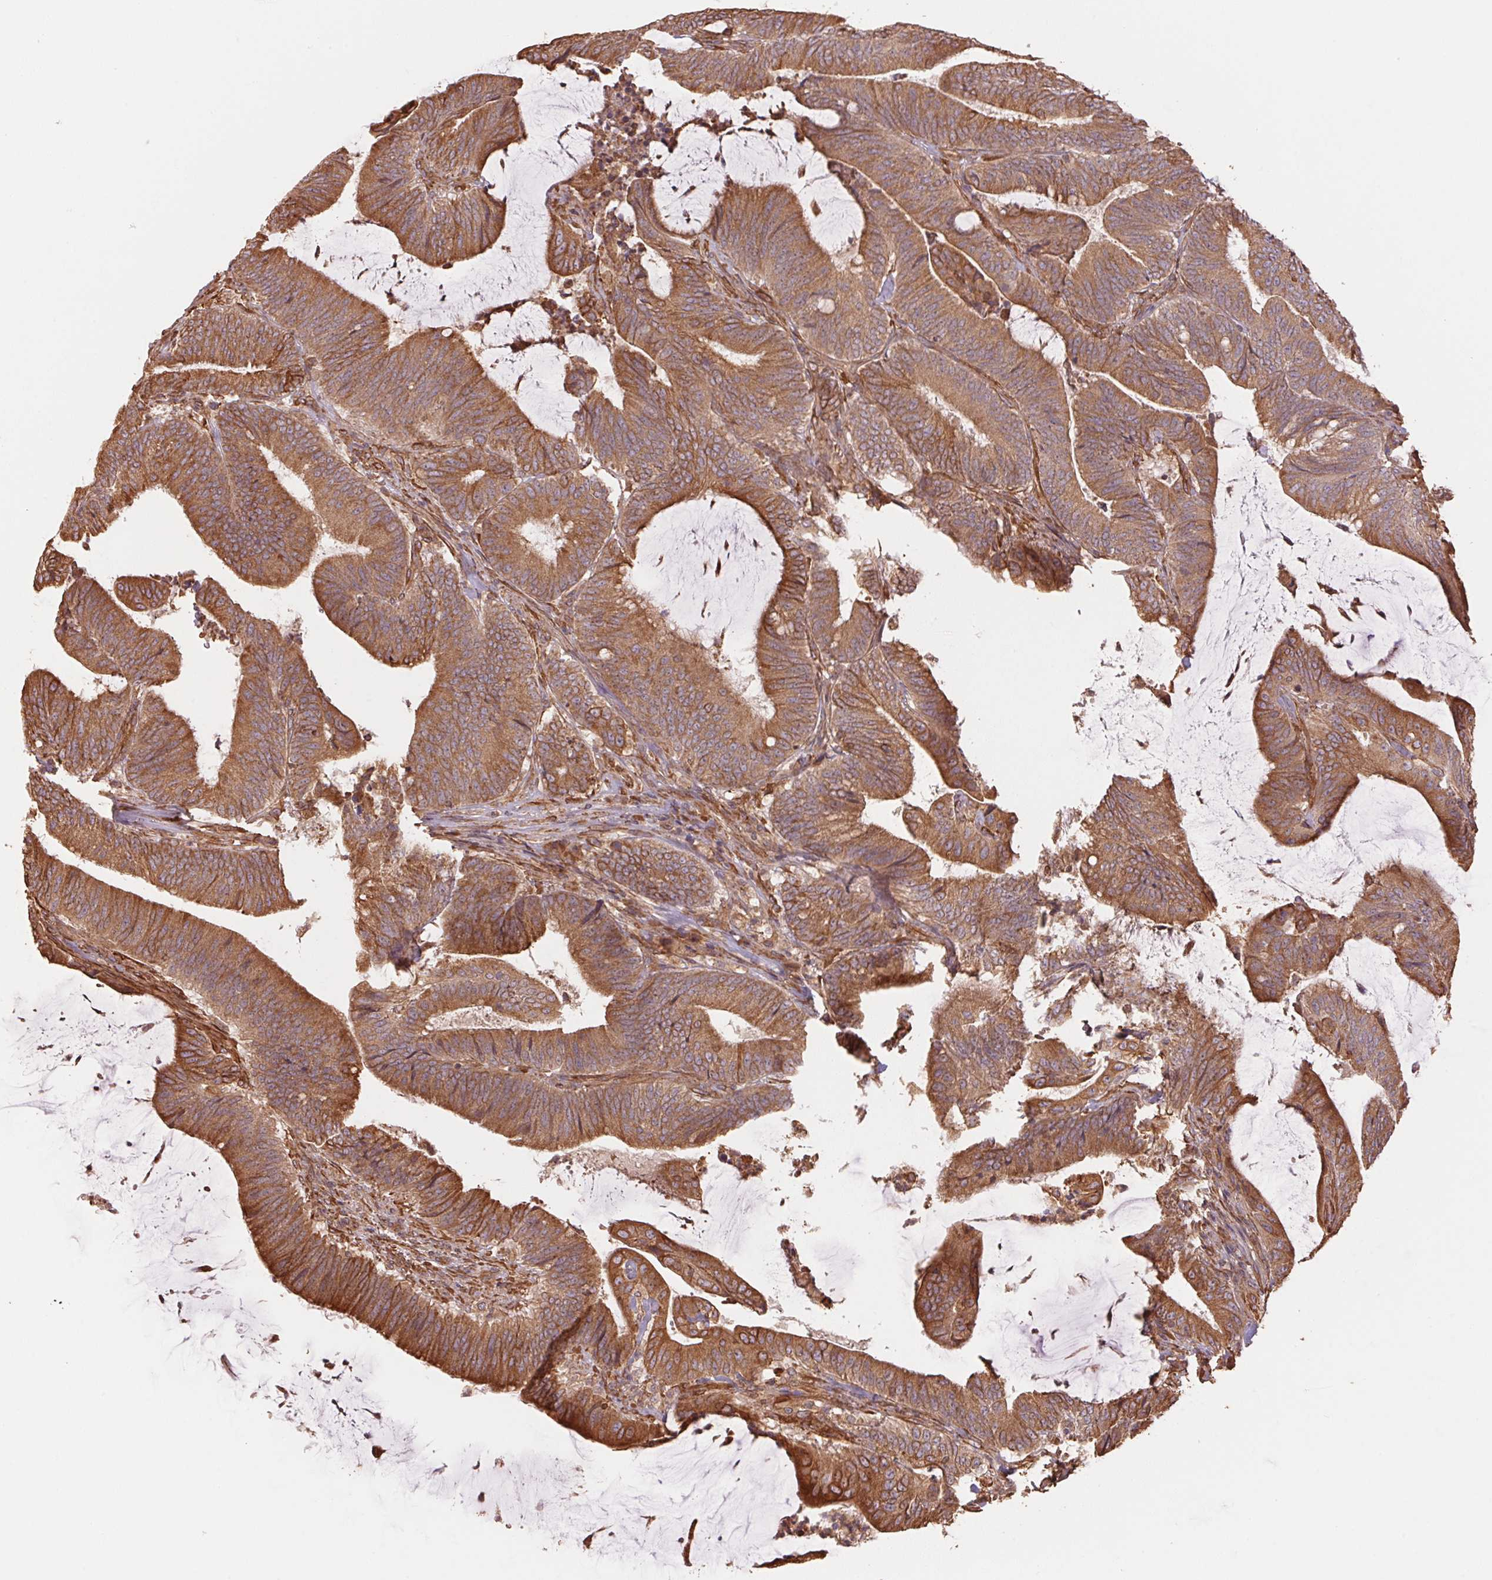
{"staining": {"intensity": "moderate", "quantity": ">75%", "location": "cytoplasmic/membranous"}, "tissue": "colorectal cancer", "cell_type": "Tumor cells", "image_type": "cancer", "snomed": [{"axis": "morphology", "description": "Adenocarcinoma, NOS"}, {"axis": "topography", "description": "Colon"}], "caption": "Immunohistochemistry (IHC) (DAB (3,3'-diaminobenzidine)) staining of human colorectal adenocarcinoma demonstrates moderate cytoplasmic/membranous protein positivity in approximately >75% of tumor cells. Using DAB (brown) and hematoxylin (blue) stains, captured at high magnification using brightfield microscopy.", "gene": "C6orf163", "patient": {"sex": "female", "age": 43}}